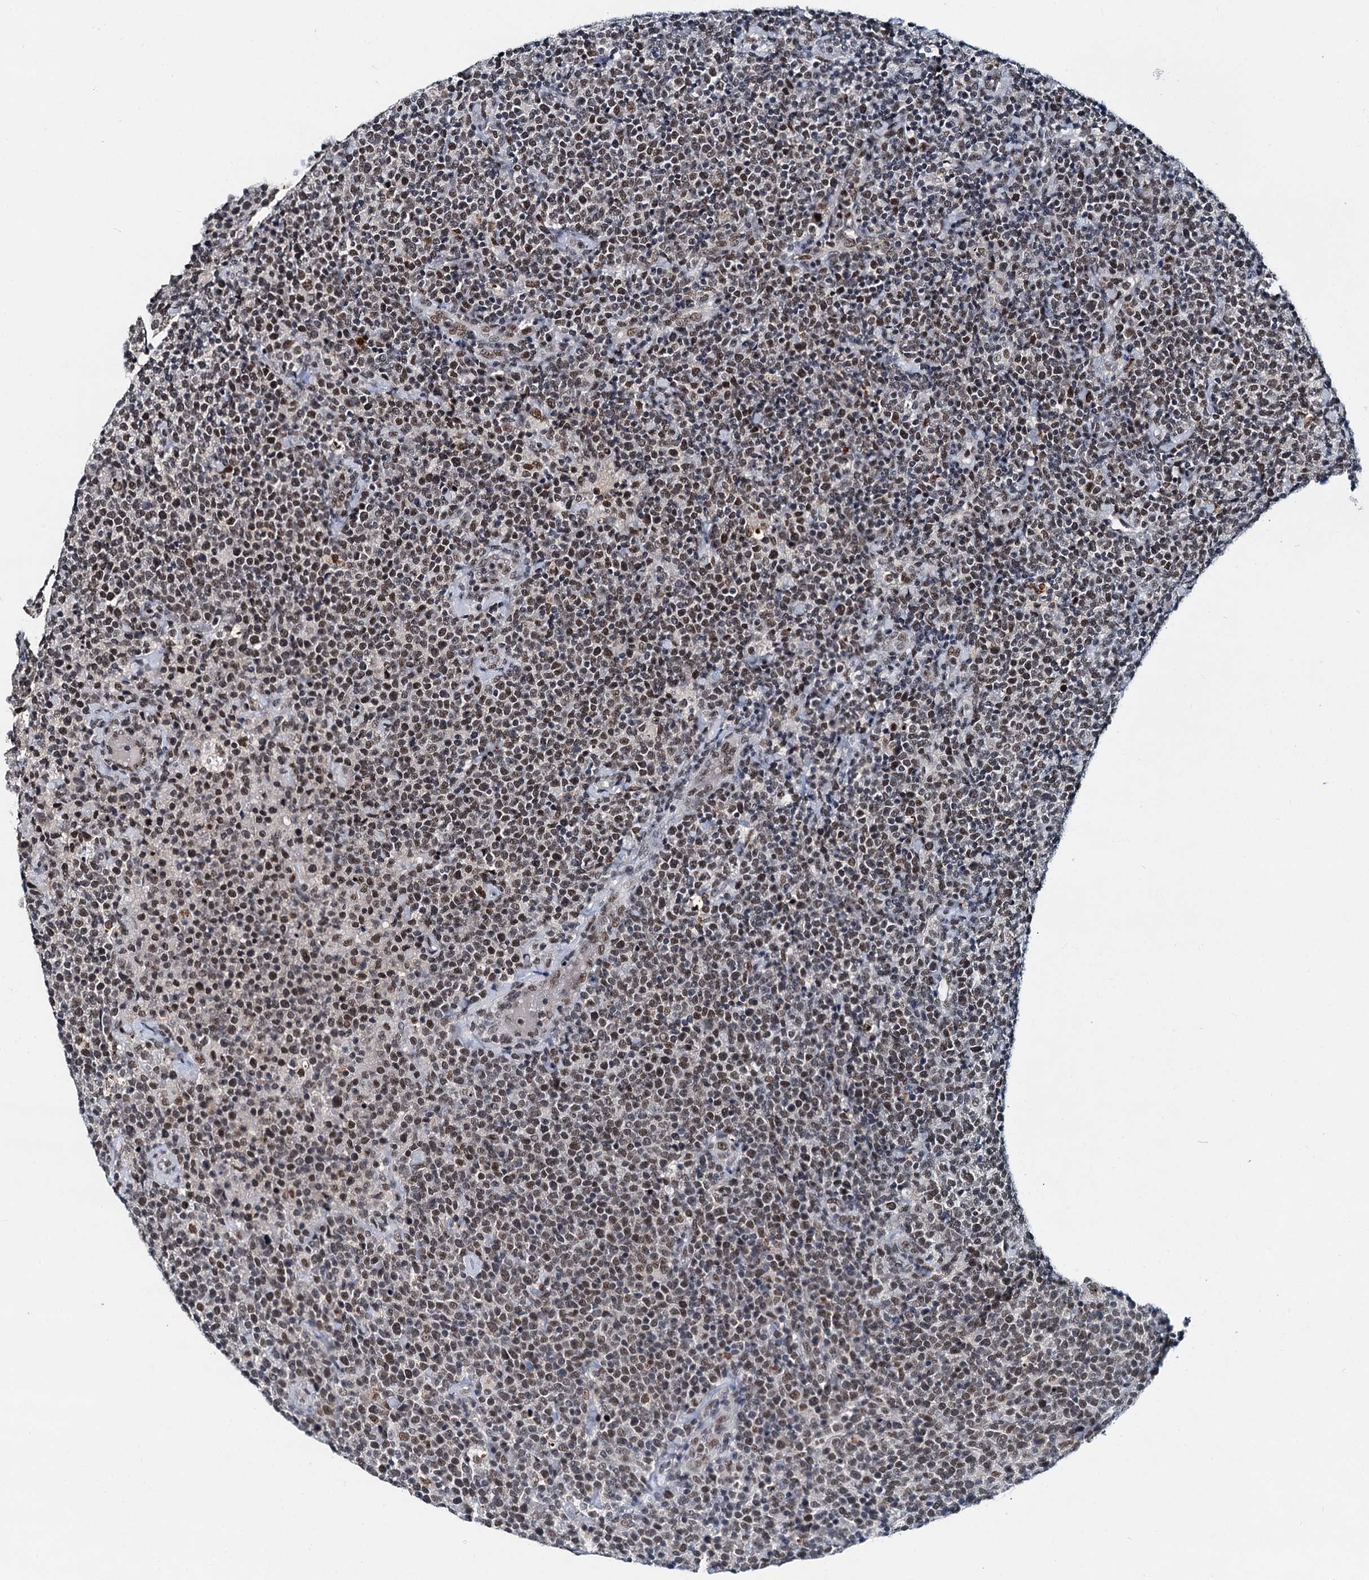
{"staining": {"intensity": "moderate", "quantity": ">75%", "location": "nuclear"}, "tissue": "lymphoma", "cell_type": "Tumor cells", "image_type": "cancer", "snomed": [{"axis": "morphology", "description": "Malignant lymphoma, non-Hodgkin's type, High grade"}, {"axis": "topography", "description": "Lymph node"}], "caption": "IHC (DAB (3,3'-diaminobenzidine)) staining of human high-grade malignant lymphoma, non-Hodgkin's type displays moderate nuclear protein expression in approximately >75% of tumor cells.", "gene": "SNRPD1", "patient": {"sex": "male", "age": 61}}